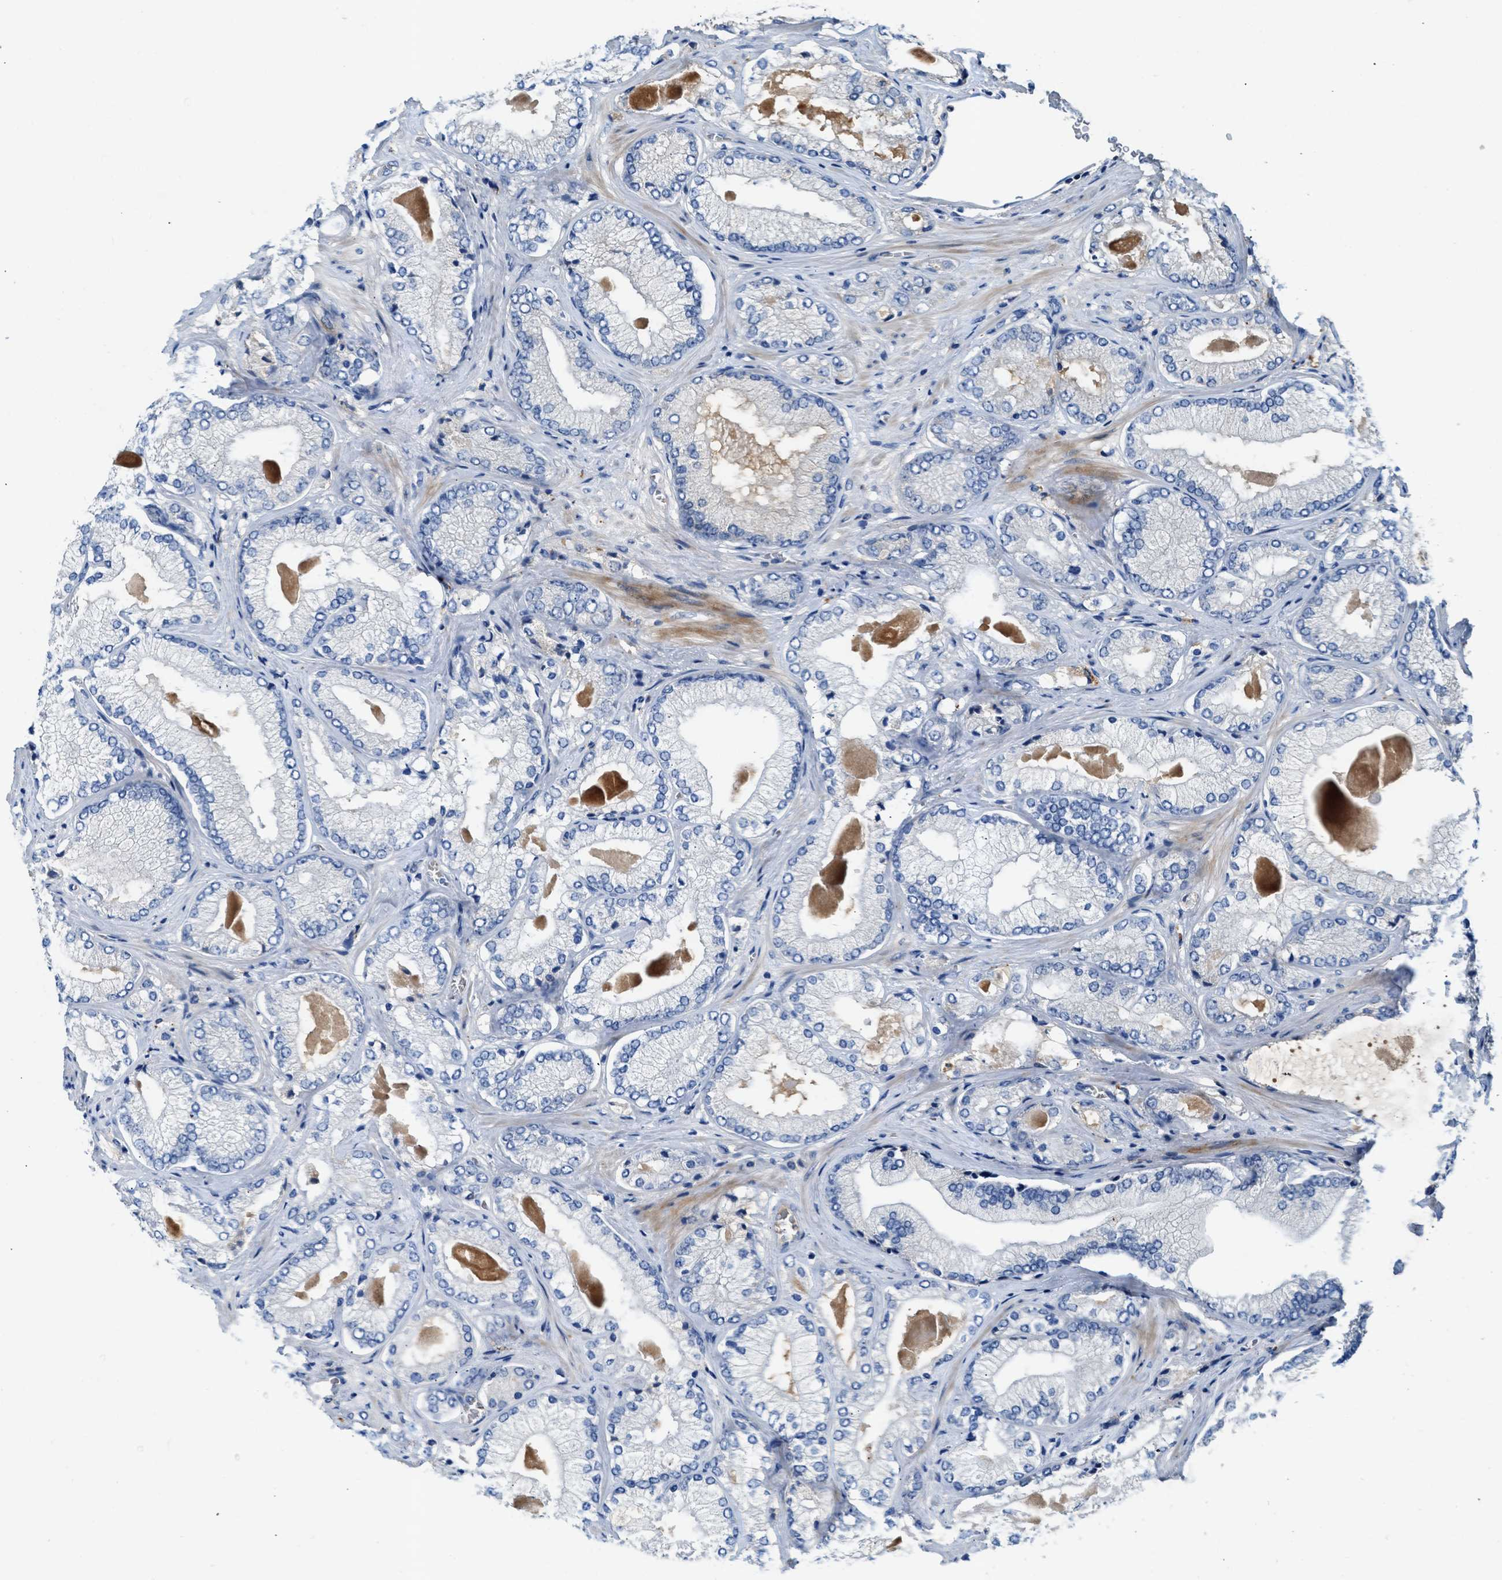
{"staining": {"intensity": "negative", "quantity": "none", "location": "none"}, "tissue": "prostate cancer", "cell_type": "Tumor cells", "image_type": "cancer", "snomed": [{"axis": "morphology", "description": "Adenocarcinoma, Low grade"}, {"axis": "topography", "description": "Prostate"}], "caption": "Human prostate cancer (low-grade adenocarcinoma) stained for a protein using immunohistochemistry (IHC) shows no positivity in tumor cells.", "gene": "RWDD2B", "patient": {"sex": "male", "age": 65}}